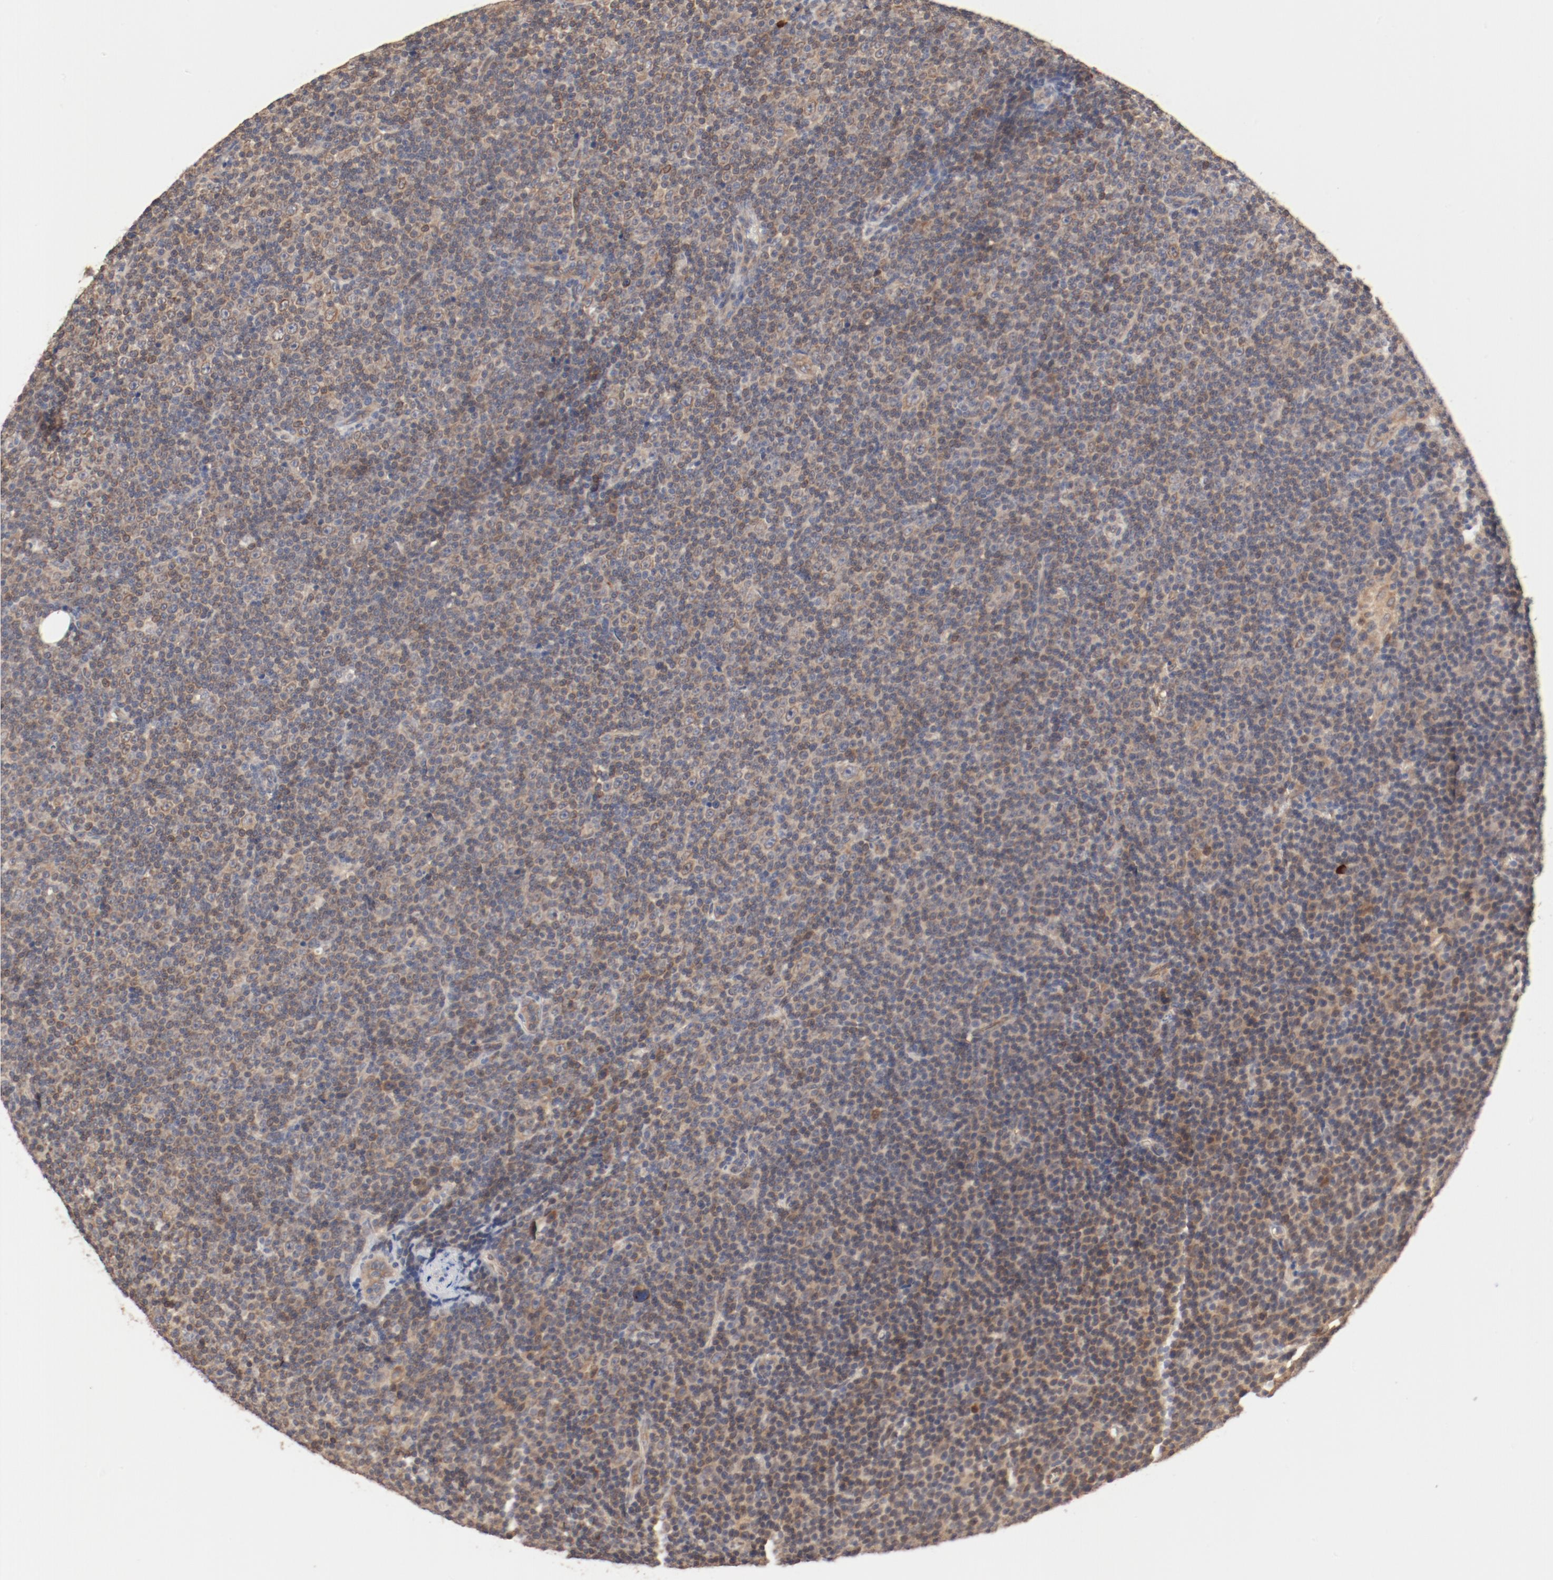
{"staining": {"intensity": "weak", "quantity": "25%-75%", "location": "cytoplasmic/membranous"}, "tissue": "lymphoma", "cell_type": "Tumor cells", "image_type": "cancer", "snomed": [{"axis": "morphology", "description": "Malignant lymphoma, non-Hodgkin's type, Low grade"}, {"axis": "topography", "description": "Lymph node"}], "caption": "A photomicrograph of malignant lymphoma, non-Hodgkin's type (low-grade) stained for a protein demonstrates weak cytoplasmic/membranous brown staining in tumor cells.", "gene": "UBE2J1", "patient": {"sex": "female", "age": 67}}